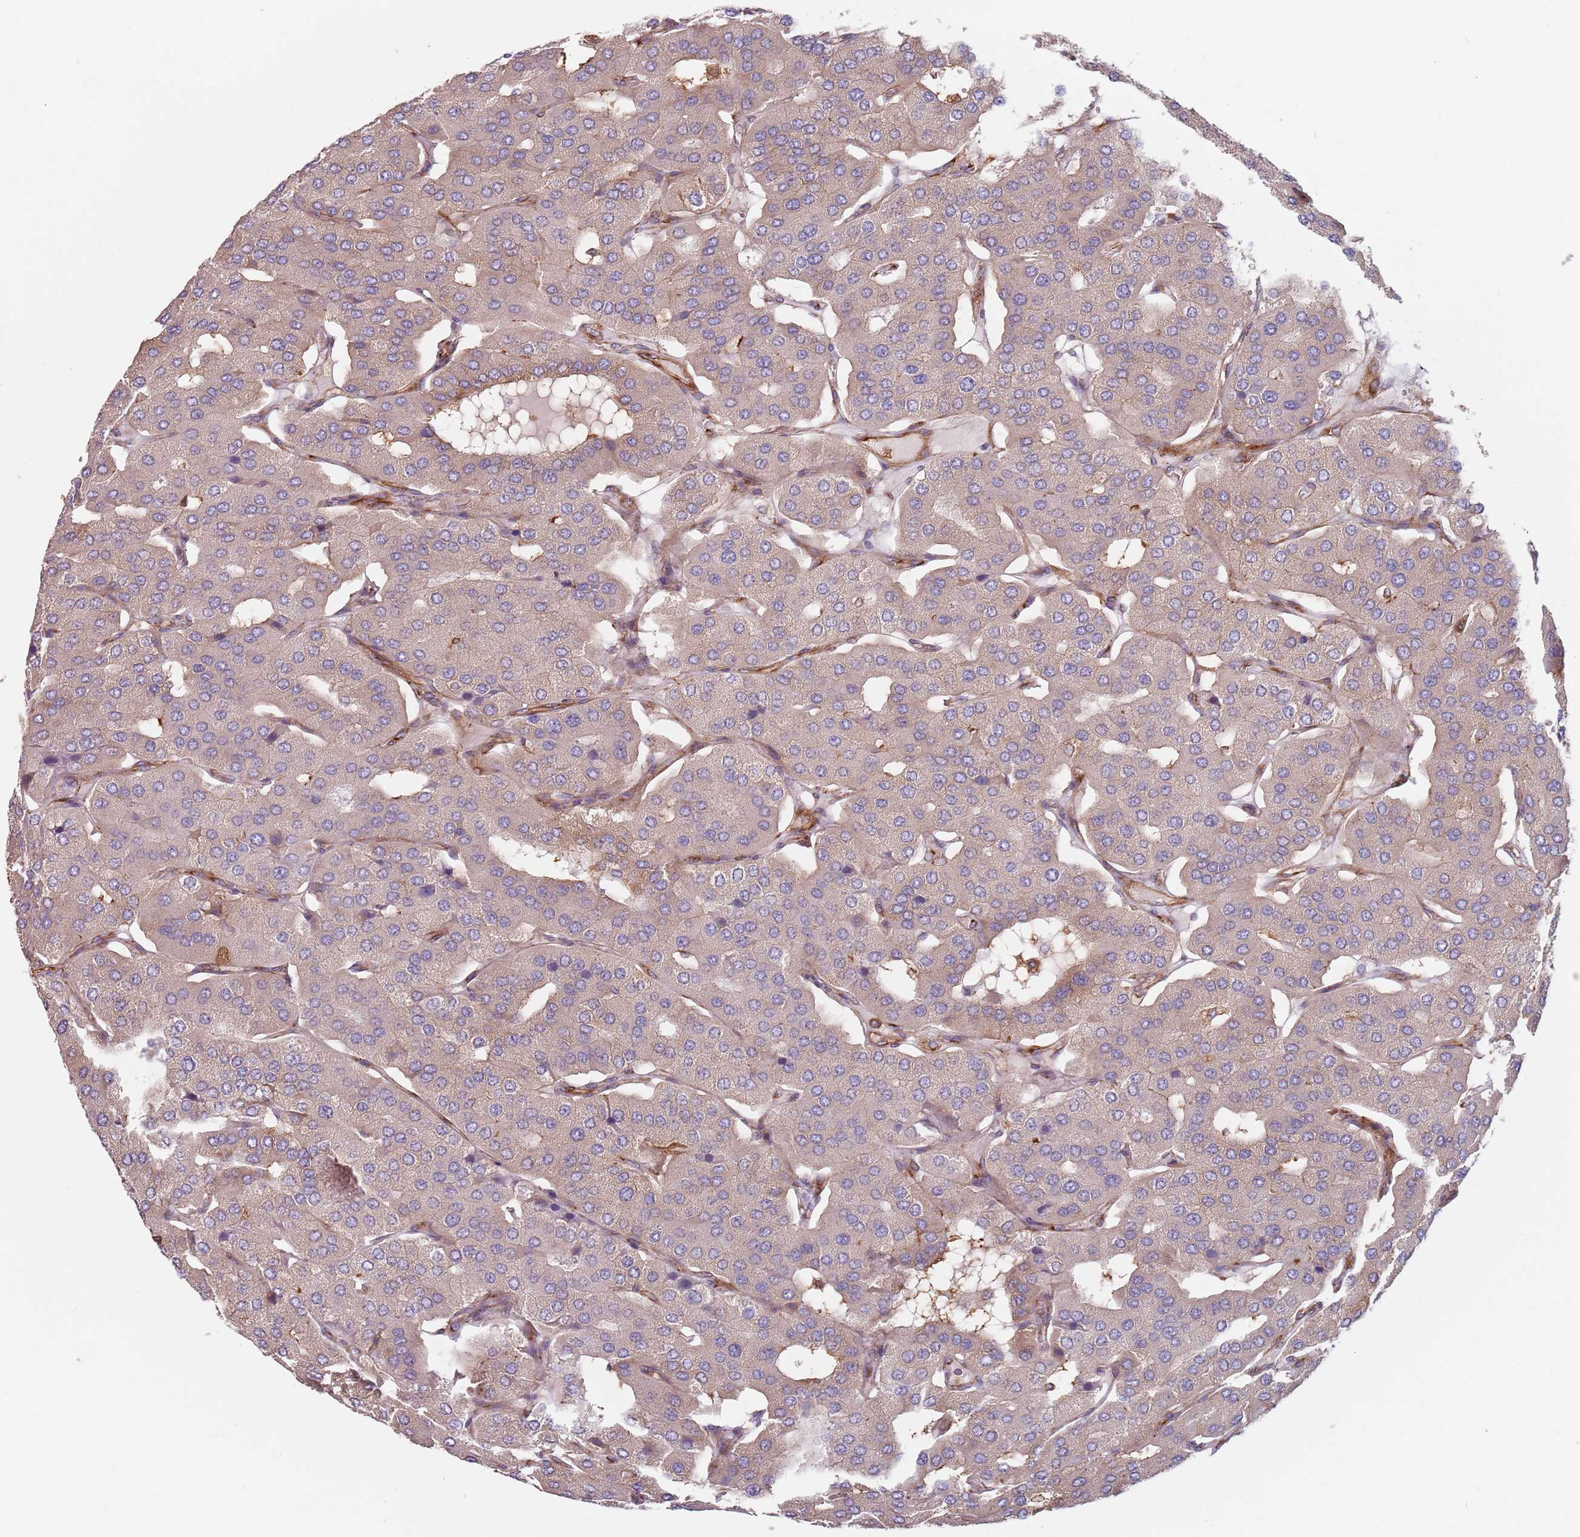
{"staining": {"intensity": "weak", "quantity": "<25%", "location": "cytoplasmic/membranous"}, "tissue": "parathyroid gland", "cell_type": "Glandular cells", "image_type": "normal", "snomed": [{"axis": "morphology", "description": "Normal tissue, NOS"}, {"axis": "morphology", "description": "Adenoma, NOS"}, {"axis": "topography", "description": "Parathyroid gland"}], "caption": "Glandular cells are negative for protein expression in benign human parathyroid gland. (Brightfield microscopy of DAB (3,3'-diaminobenzidine) immunohistochemistry (IHC) at high magnification).", "gene": "TPD52L2", "patient": {"sex": "female", "age": 86}}